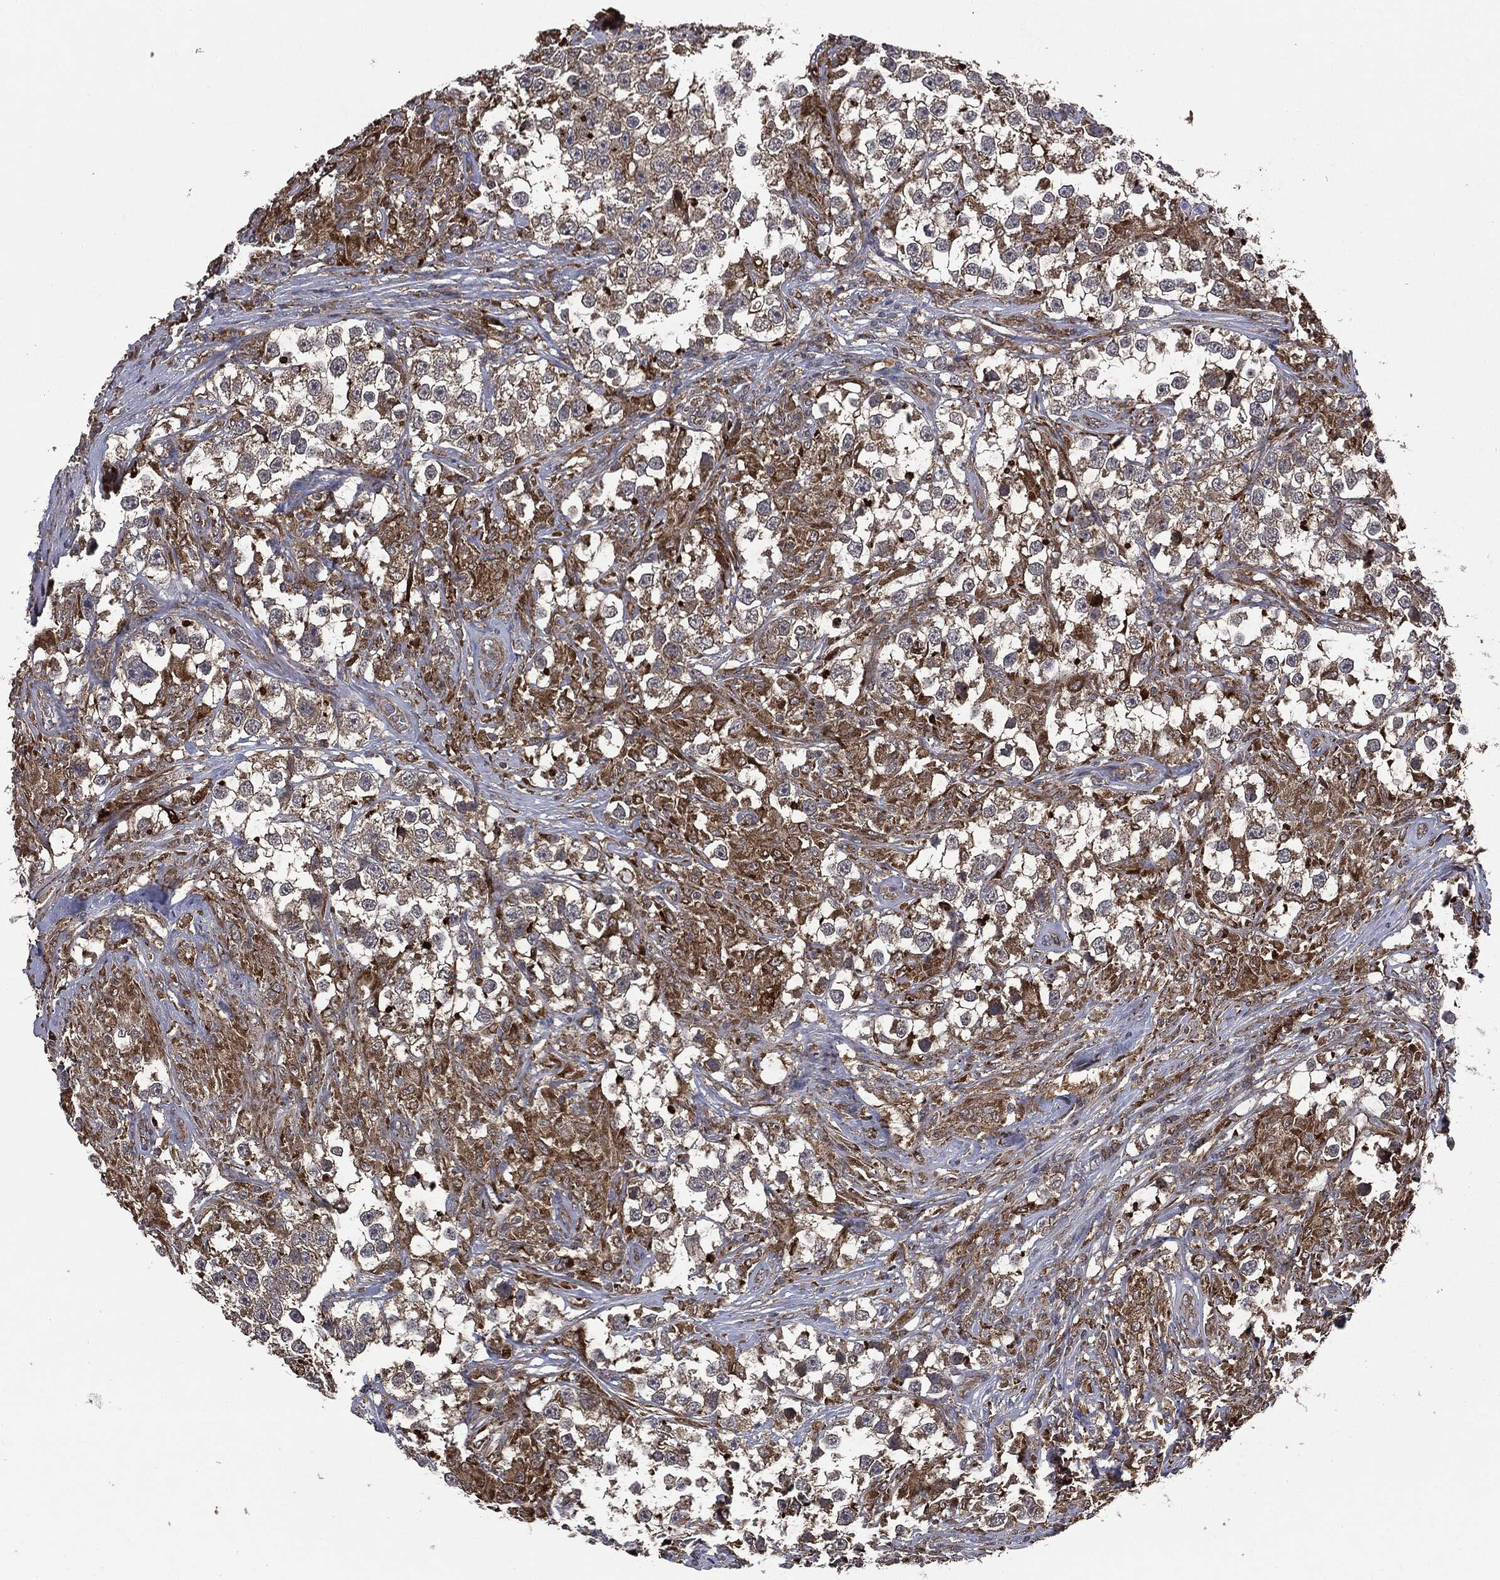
{"staining": {"intensity": "moderate", "quantity": ">75%", "location": "cytoplasmic/membranous"}, "tissue": "testis cancer", "cell_type": "Tumor cells", "image_type": "cancer", "snomed": [{"axis": "morphology", "description": "Seminoma, NOS"}, {"axis": "topography", "description": "Testis"}], "caption": "Testis seminoma tissue demonstrates moderate cytoplasmic/membranous positivity in about >75% of tumor cells", "gene": "PLOD3", "patient": {"sex": "male", "age": 46}}